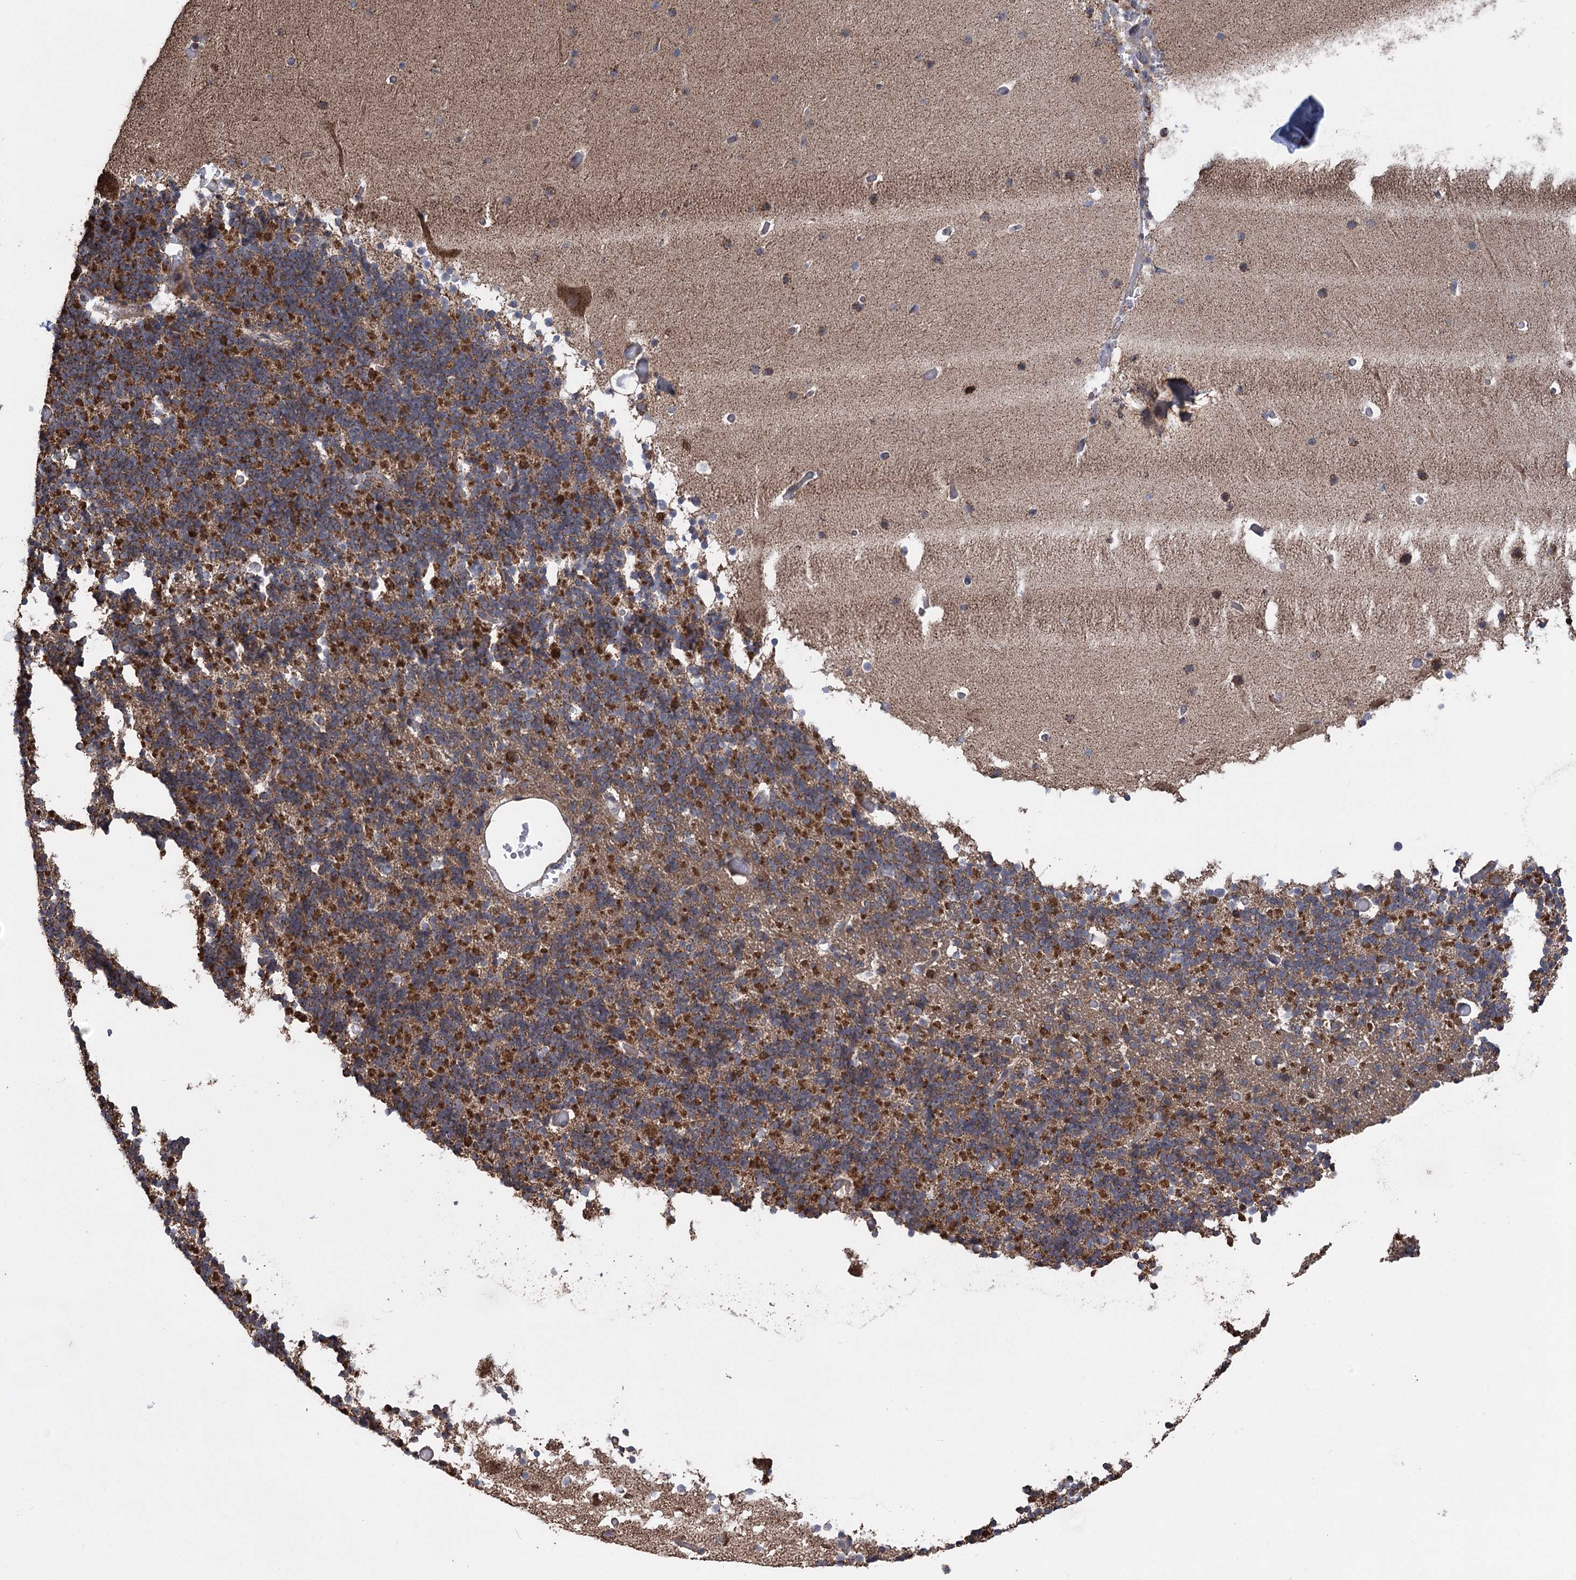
{"staining": {"intensity": "strong", "quantity": ">75%", "location": "cytoplasmic/membranous"}, "tissue": "cerebellum", "cell_type": "Cells in granular layer", "image_type": "normal", "snomed": [{"axis": "morphology", "description": "Normal tissue, NOS"}, {"axis": "topography", "description": "Cerebellum"}], "caption": "The image reveals staining of benign cerebellum, revealing strong cytoplasmic/membranous protein positivity (brown color) within cells in granular layer. The protein is stained brown, and the nuclei are stained in blue (DAB (3,3'-diaminobenzidine) IHC with brightfield microscopy, high magnification).", "gene": "RWDD4", "patient": {"sex": "male", "age": 57}}